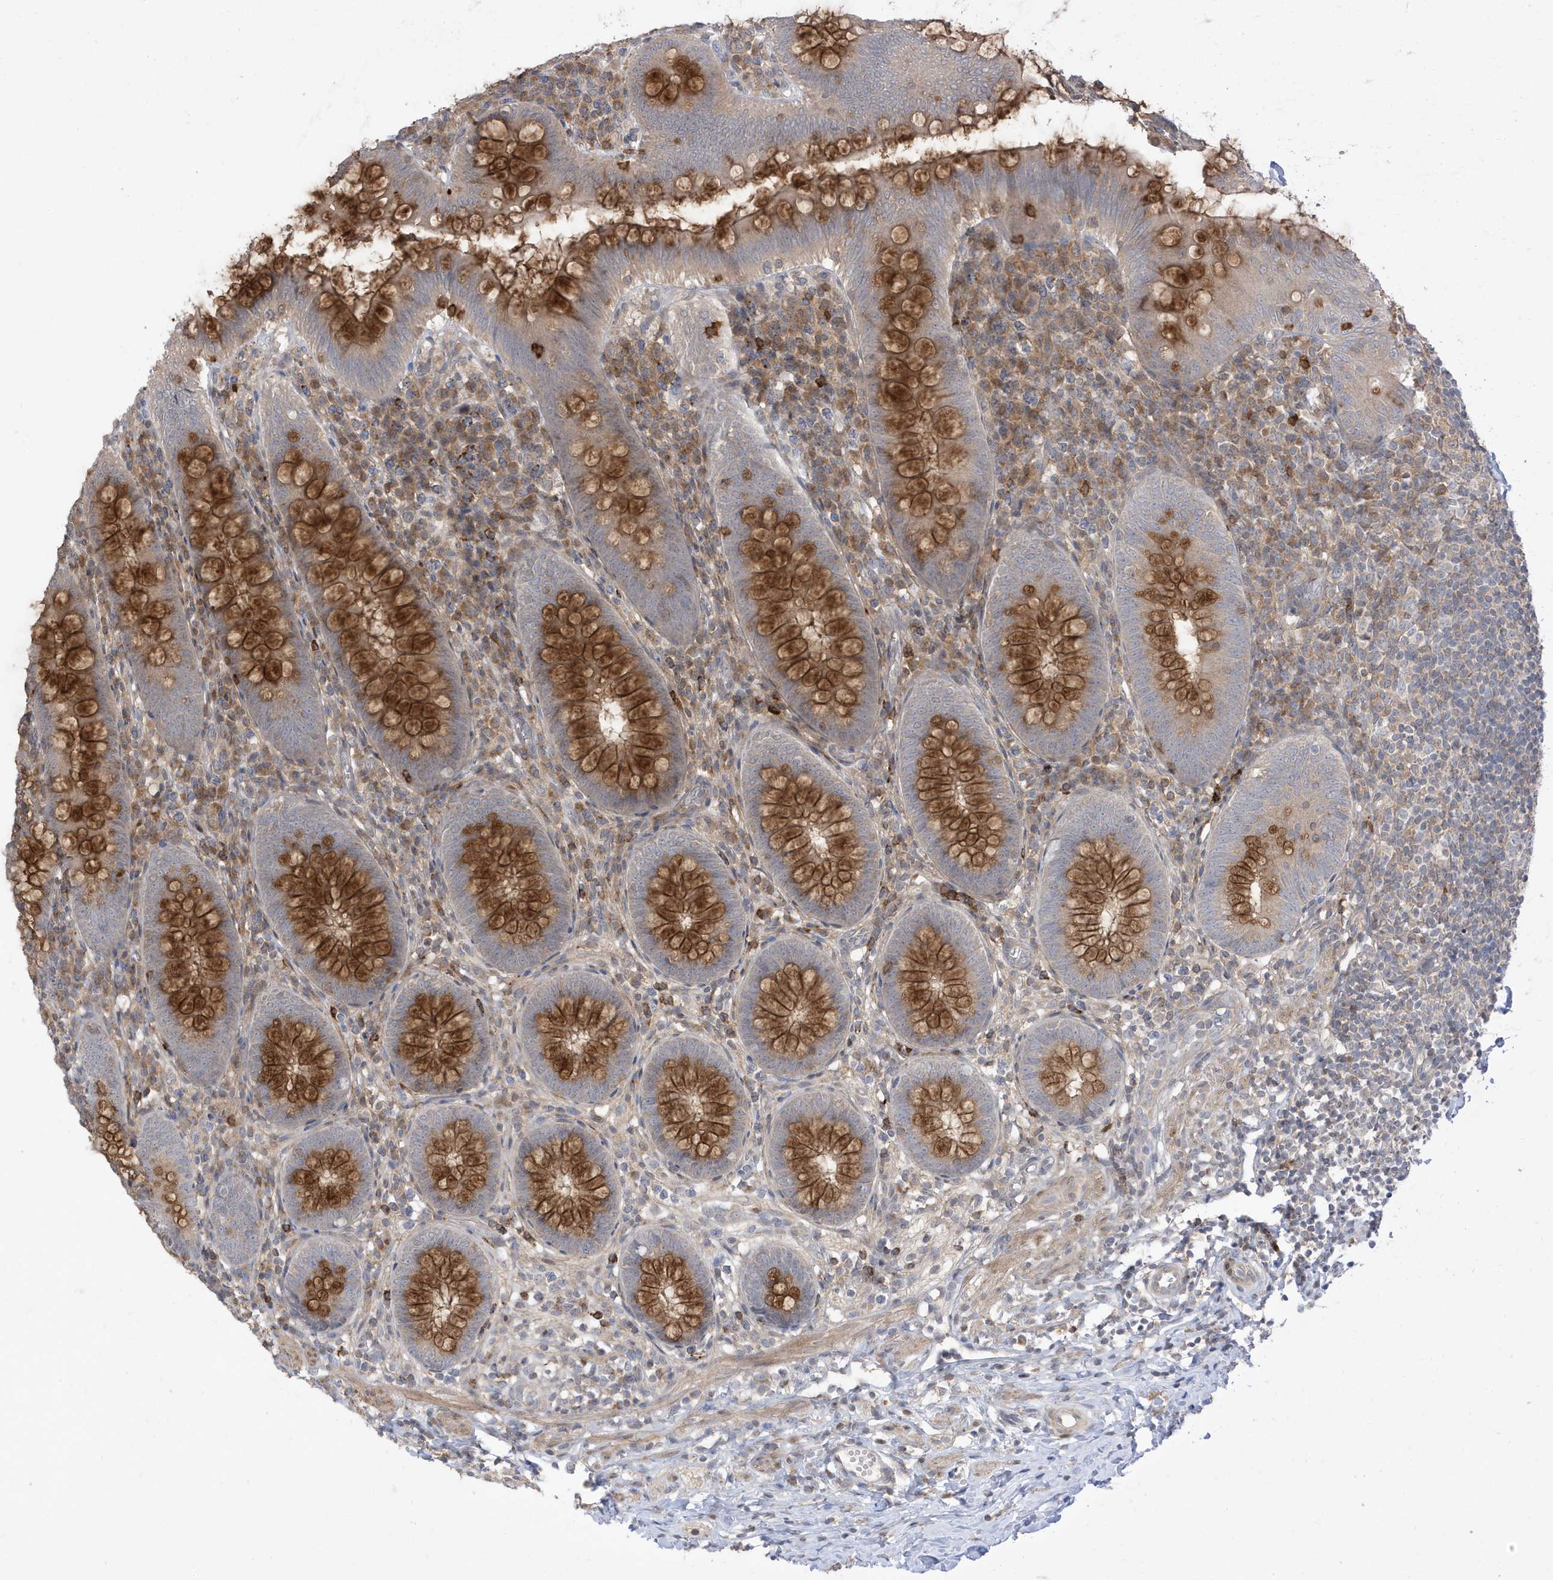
{"staining": {"intensity": "strong", "quantity": "25%-75%", "location": "cytoplasmic/membranous"}, "tissue": "appendix", "cell_type": "Glandular cells", "image_type": "normal", "snomed": [{"axis": "morphology", "description": "Normal tissue, NOS"}, {"axis": "topography", "description": "Appendix"}], "caption": "Protein analysis of benign appendix shows strong cytoplasmic/membranous positivity in about 25%-75% of glandular cells.", "gene": "TAB3", "patient": {"sex": "male", "age": 14}}